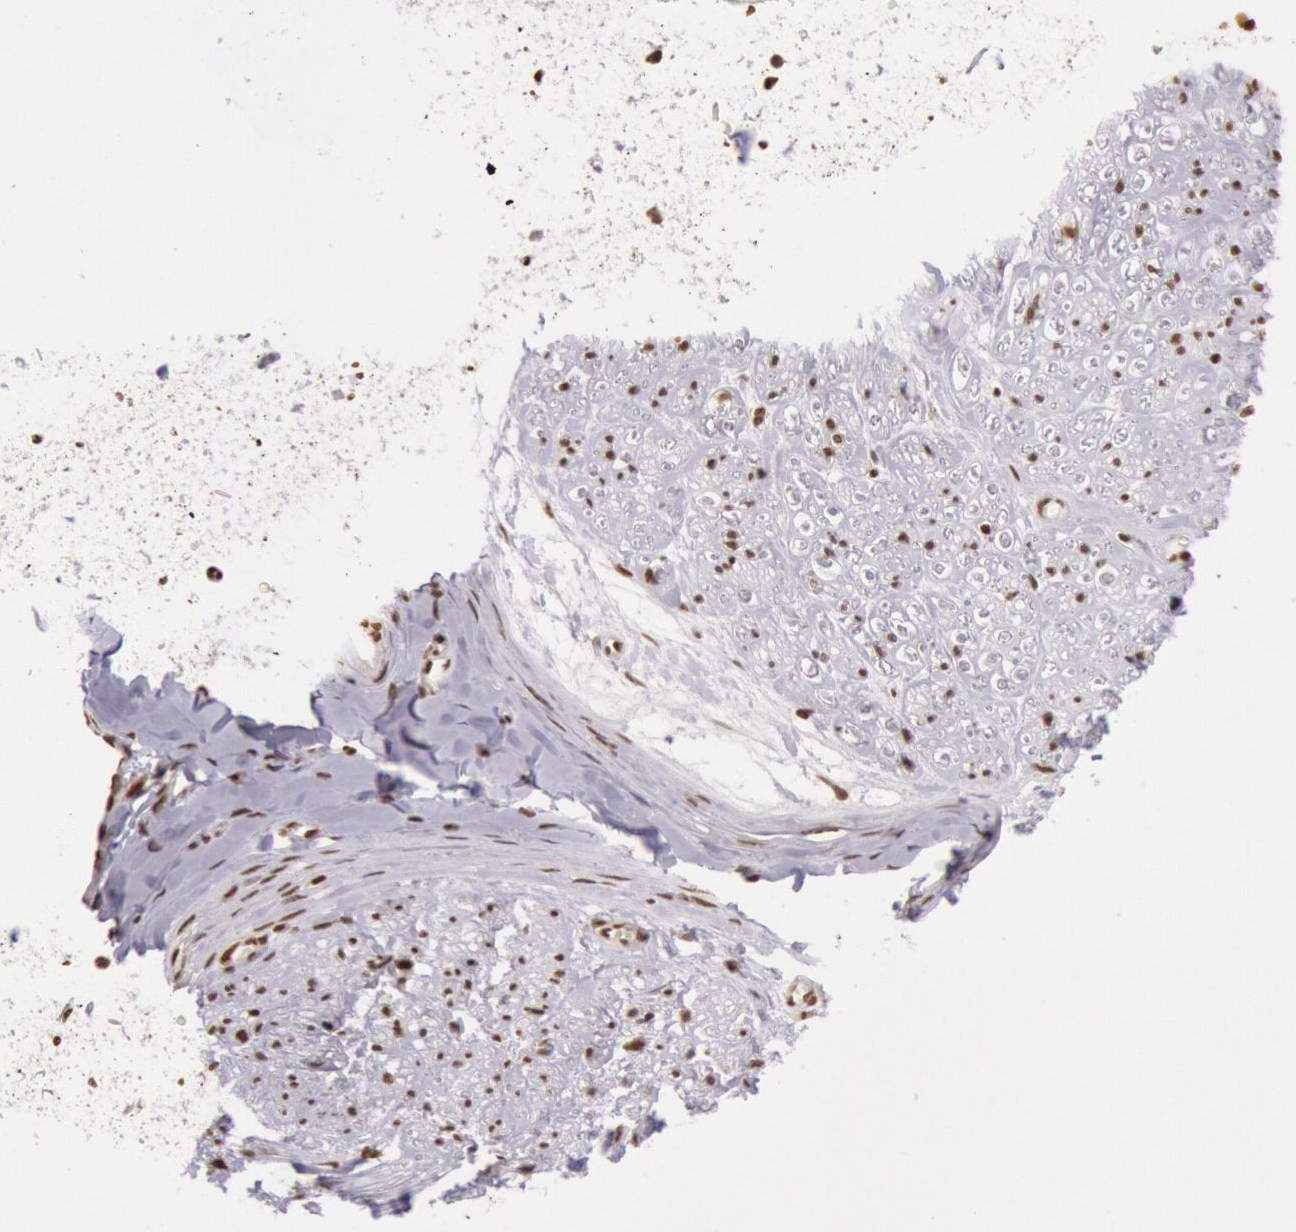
{"staining": {"intensity": "strong", "quantity": ">75%", "location": "nuclear"}, "tissue": "adipose tissue", "cell_type": "Adipocytes", "image_type": "normal", "snomed": [{"axis": "morphology", "description": "Normal tissue, NOS"}, {"axis": "morphology", "description": "Squamous cell carcinoma, NOS"}, {"axis": "topography", "description": "Skin"}, {"axis": "topography", "description": "Peripheral nerve tissue"}], "caption": "Adipocytes demonstrate strong nuclear positivity in approximately >75% of cells in benign adipose tissue. Immunohistochemistry stains the protein of interest in brown and the nuclei are stained blue.", "gene": "HNRNPH1", "patient": {"sex": "male", "age": 83}}